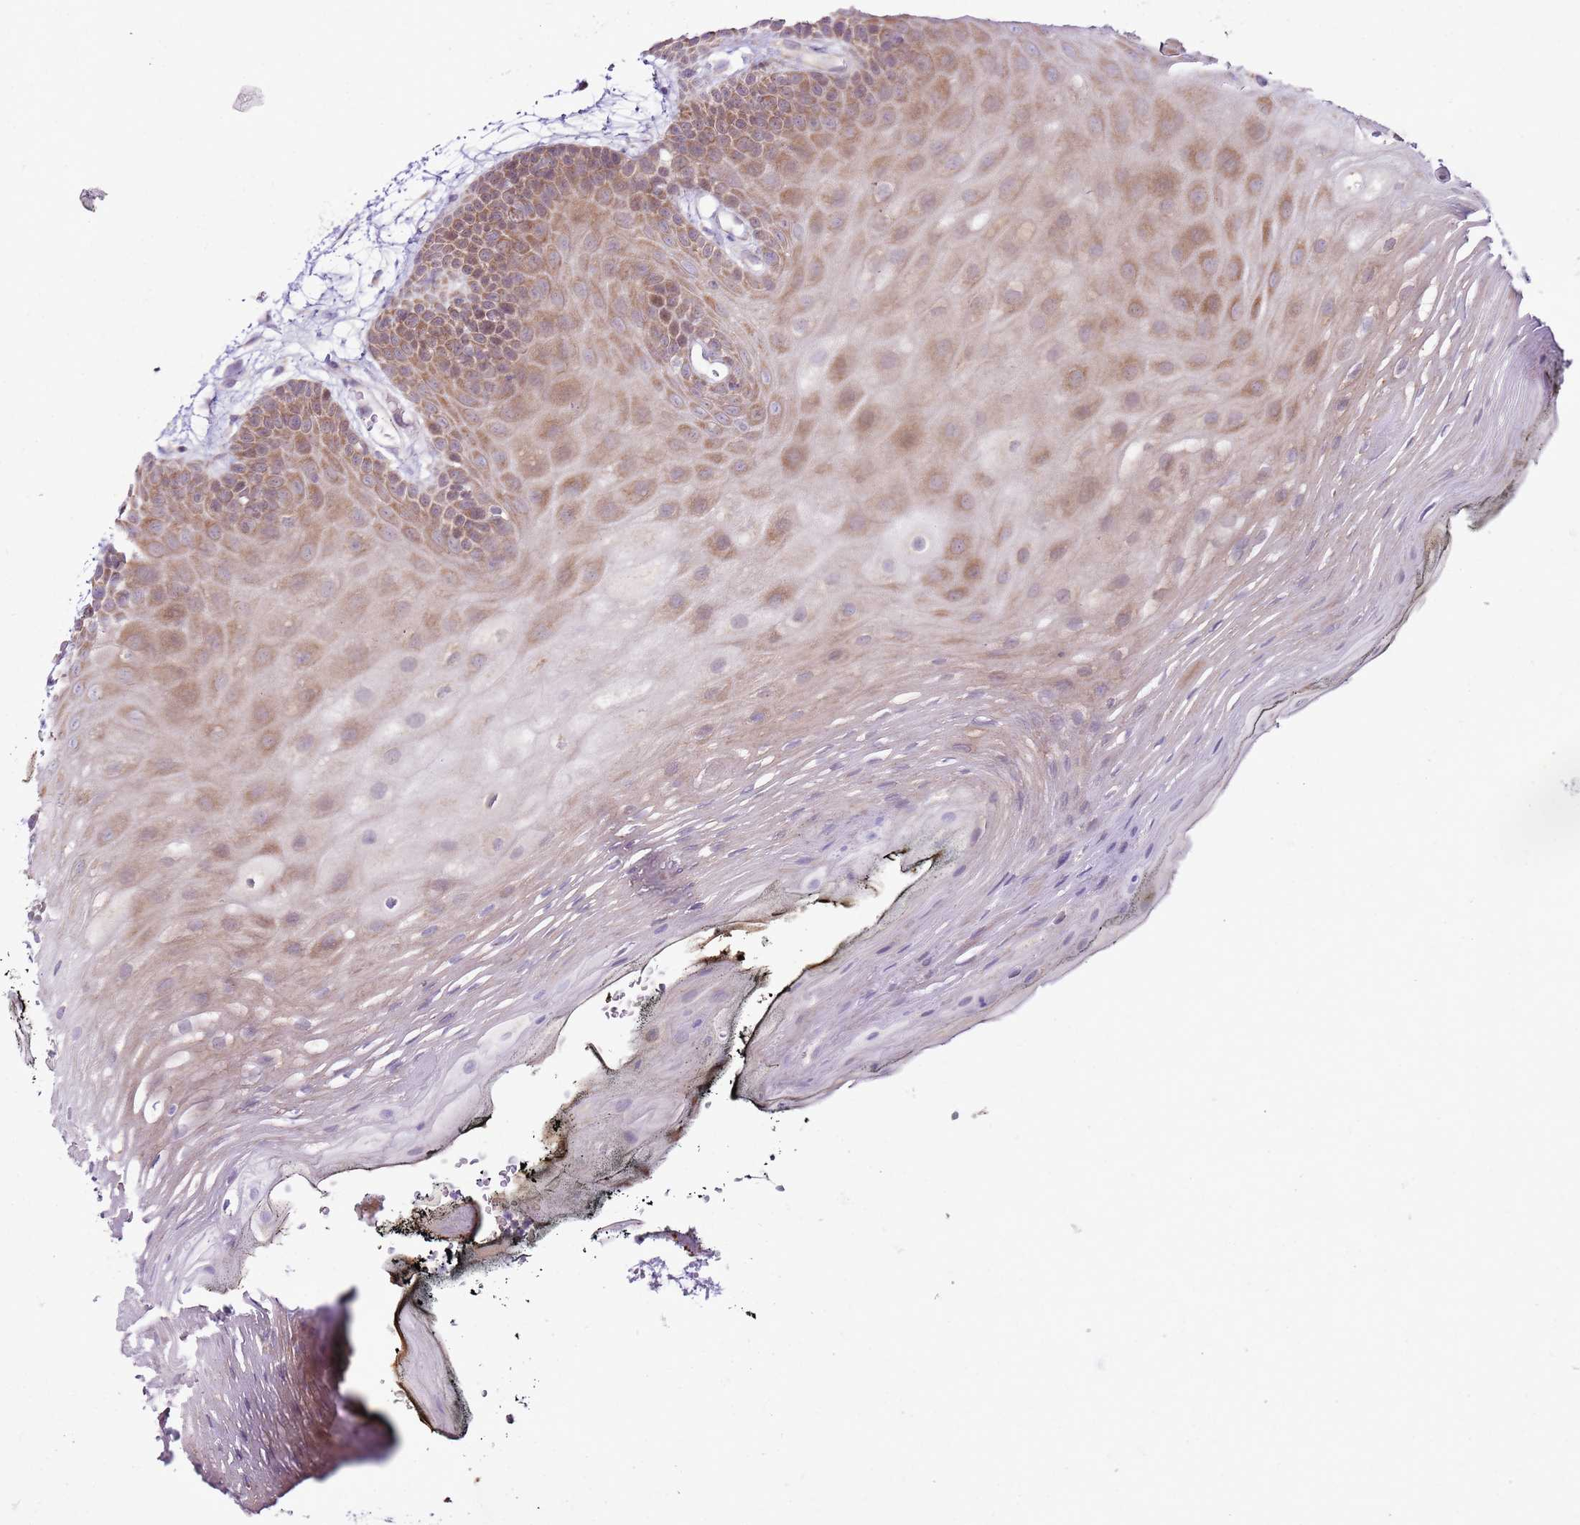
{"staining": {"intensity": "moderate", "quantity": "25%-75%", "location": "cytoplasmic/membranous"}, "tissue": "oral mucosa", "cell_type": "Squamous epithelial cells", "image_type": "normal", "snomed": [{"axis": "morphology", "description": "Normal tissue, NOS"}, {"axis": "topography", "description": "Oral tissue"}, {"axis": "topography", "description": "Tounge, NOS"}], "caption": "Immunohistochemistry (IHC) micrograph of unremarkable oral mucosa: oral mucosa stained using immunohistochemistry shows medium levels of moderate protein expression localized specifically in the cytoplasmic/membranous of squamous epithelial cells, appearing as a cytoplasmic/membranous brown color.", "gene": "MRPL36", "patient": {"sex": "female", "age": 81}}